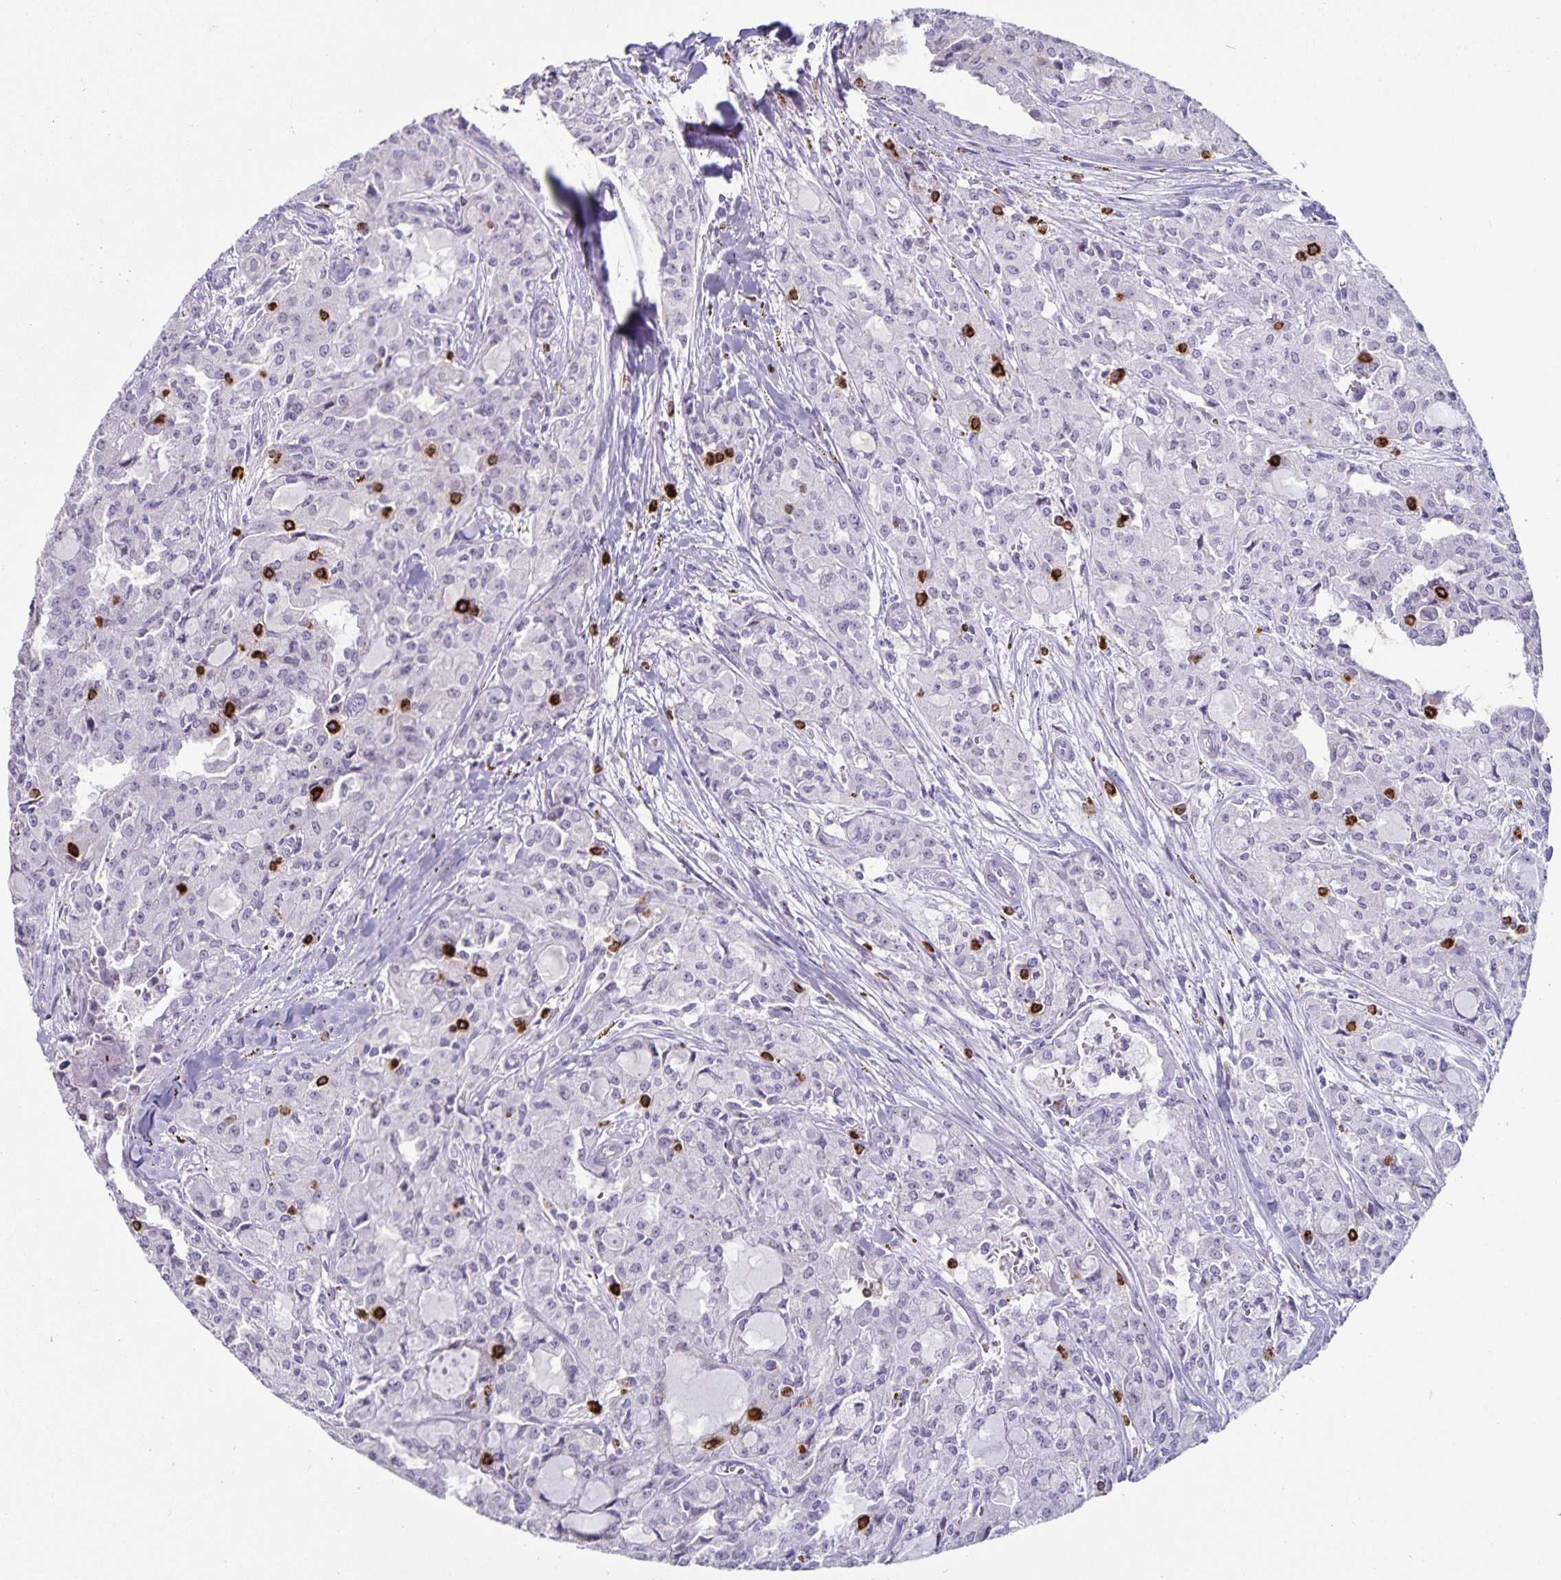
{"staining": {"intensity": "negative", "quantity": "none", "location": "none"}, "tissue": "head and neck cancer", "cell_type": "Tumor cells", "image_type": "cancer", "snomed": [{"axis": "morphology", "description": "Adenocarcinoma, NOS"}, {"axis": "topography", "description": "Head-Neck"}], "caption": "Immunohistochemical staining of head and neck cancer (adenocarcinoma) exhibits no significant expression in tumor cells. The staining is performed using DAB (3,3'-diaminobenzidine) brown chromogen with nuclei counter-stained in using hematoxylin.", "gene": "GNLY", "patient": {"sex": "male", "age": 64}}